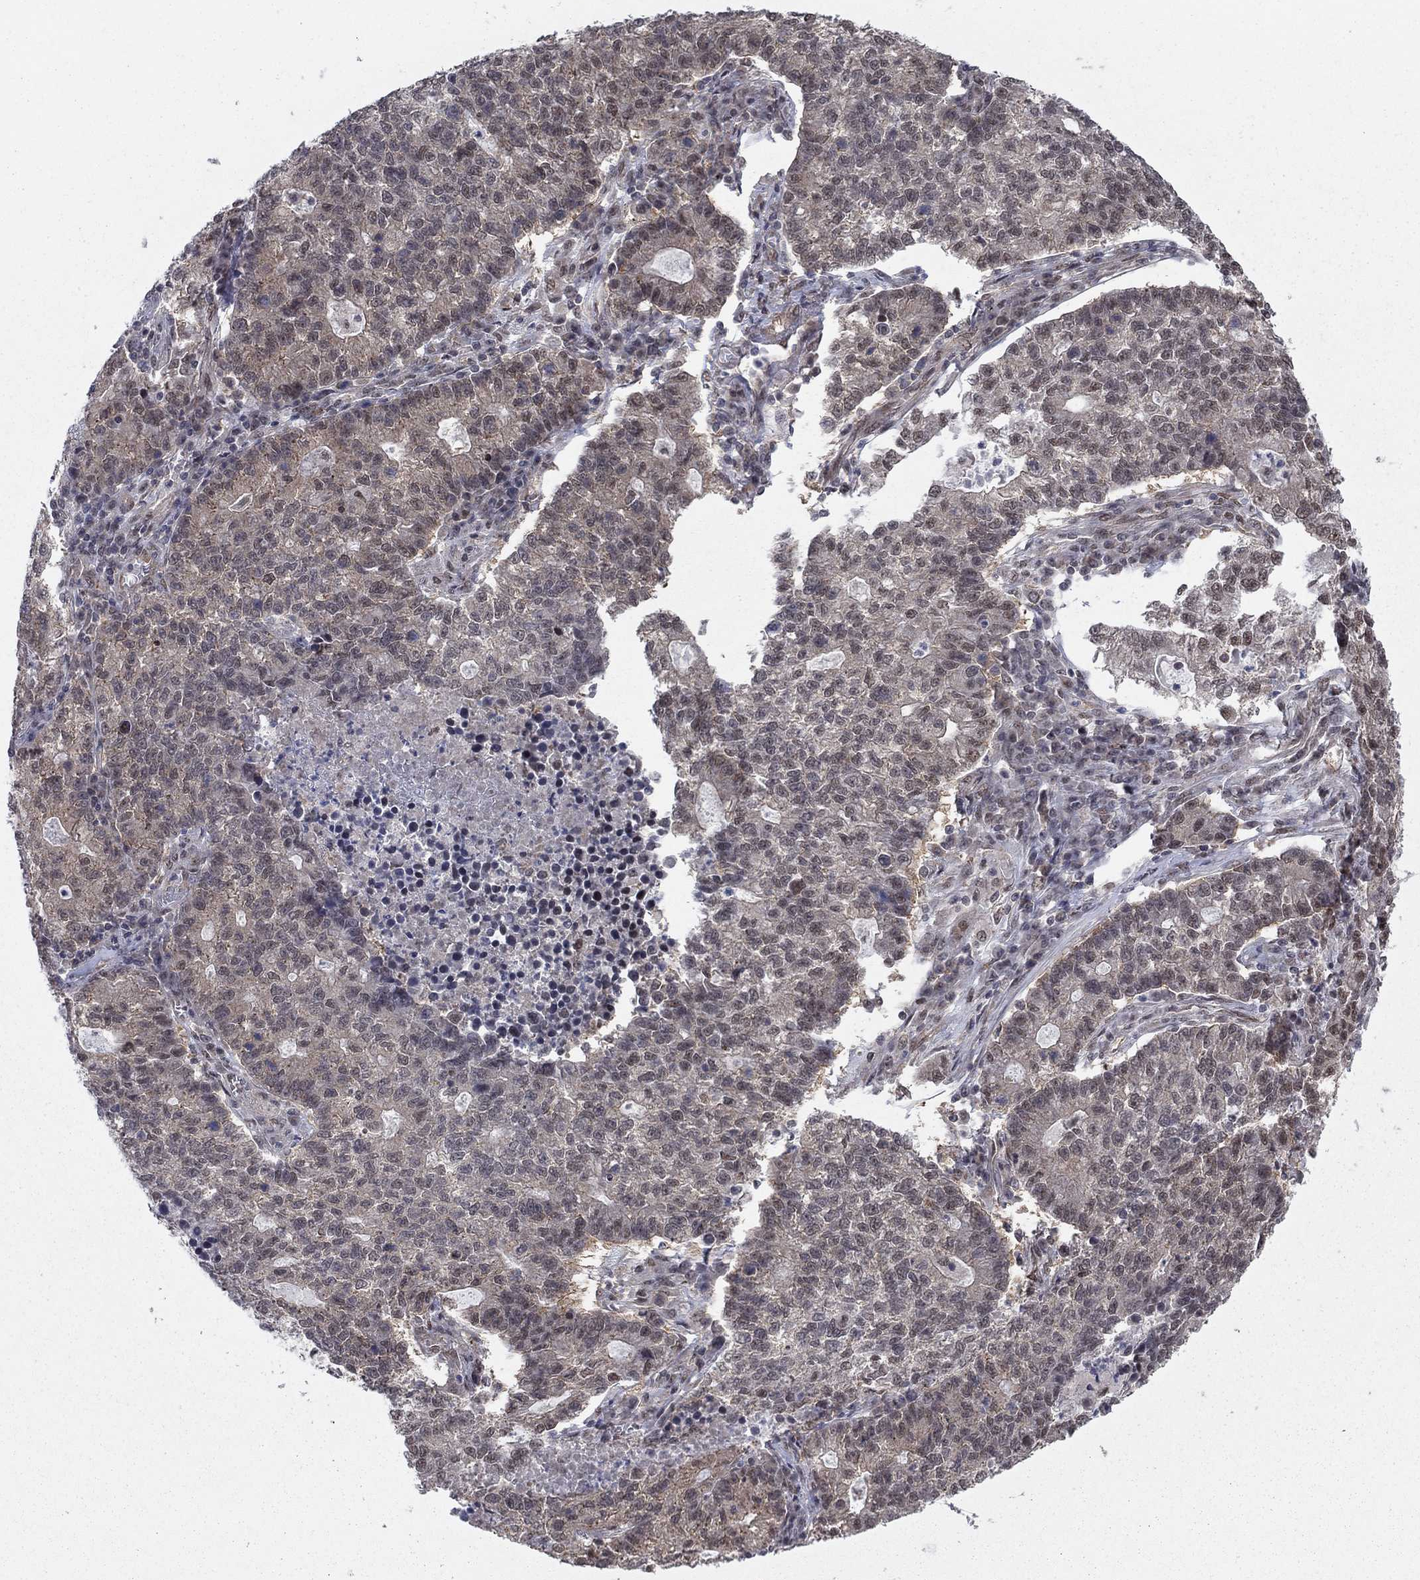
{"staining": {"intensity": "weak", "quantity": "25%-75%", "location": "cytoplasmic/membranous"}, "tissue": "lung cancer", "cell_type": "Tumor cells", "image_type": "cancer", "snomed": [{"axis": "morphology", "description": "Adenocarcinoma, NOS"}, {"axis": "topography", "description": "Lung"}], "caption": "A low amount of weak cytoplasmic/membranous positivity is seen in about 25%-75% of tumor cells in adenocarcinoma (lung) tissue.", "gene": "PSMC1", "patient": {"sex": "male", "age": 57}}